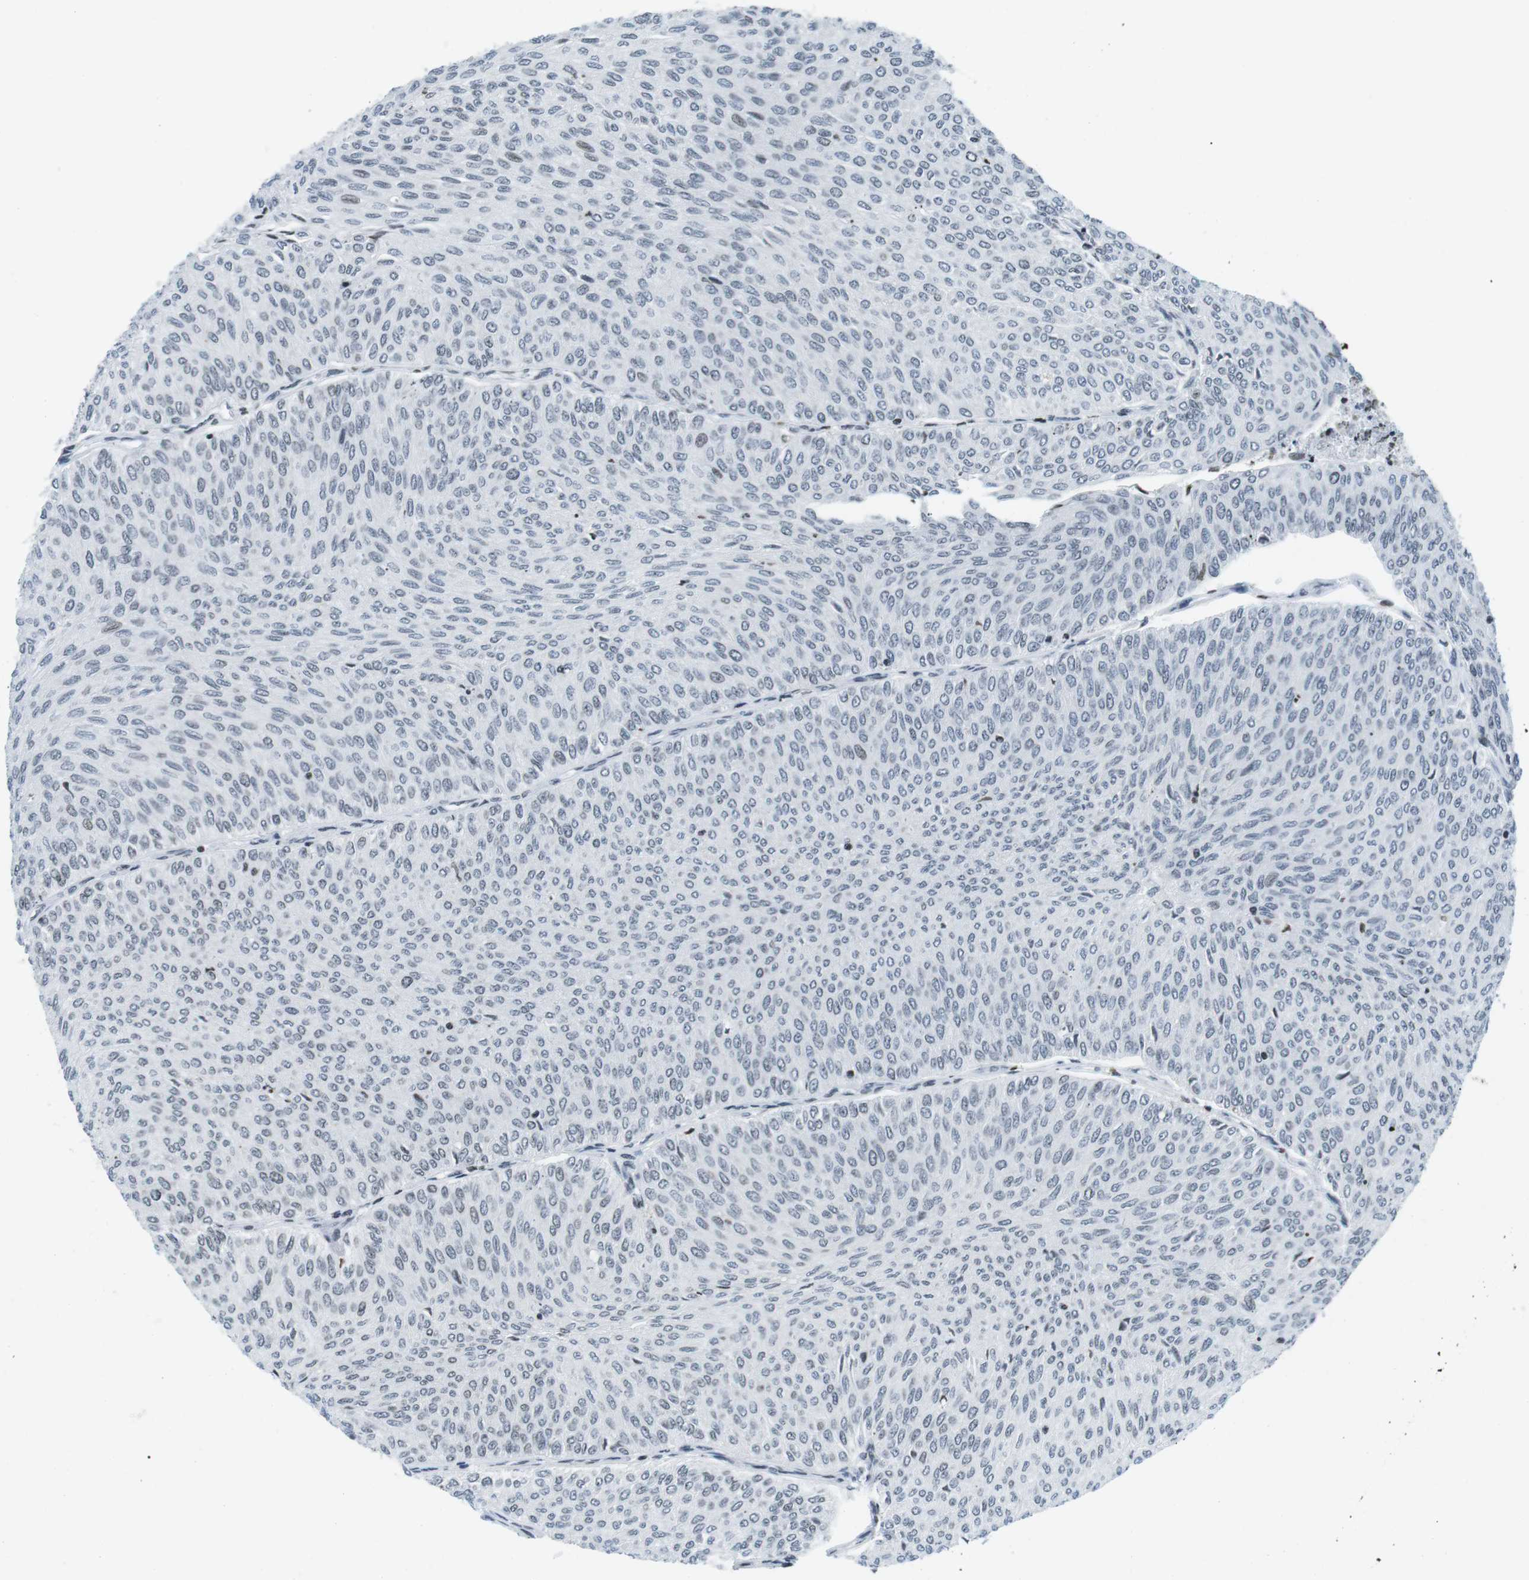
{"staining": {"intensity": "weak", "quantity": "<25%", "location": "nuclear"}, "tissue": "urothelial cancer", "cell_type": "Tumor cells", "image_type": "cancer", "snomed": [{"axis": "morphology", "description": "Urothelial carcinoma, Low grade"}, {"axis": "topography", "description": "Urinary bladder"}], "caption": "The IHC histopathology image has no significant positivity in tumor cells of urothelial cancer tissue.", "gene": "E2F2", "patient": {"sex": "male", "age": 78}}